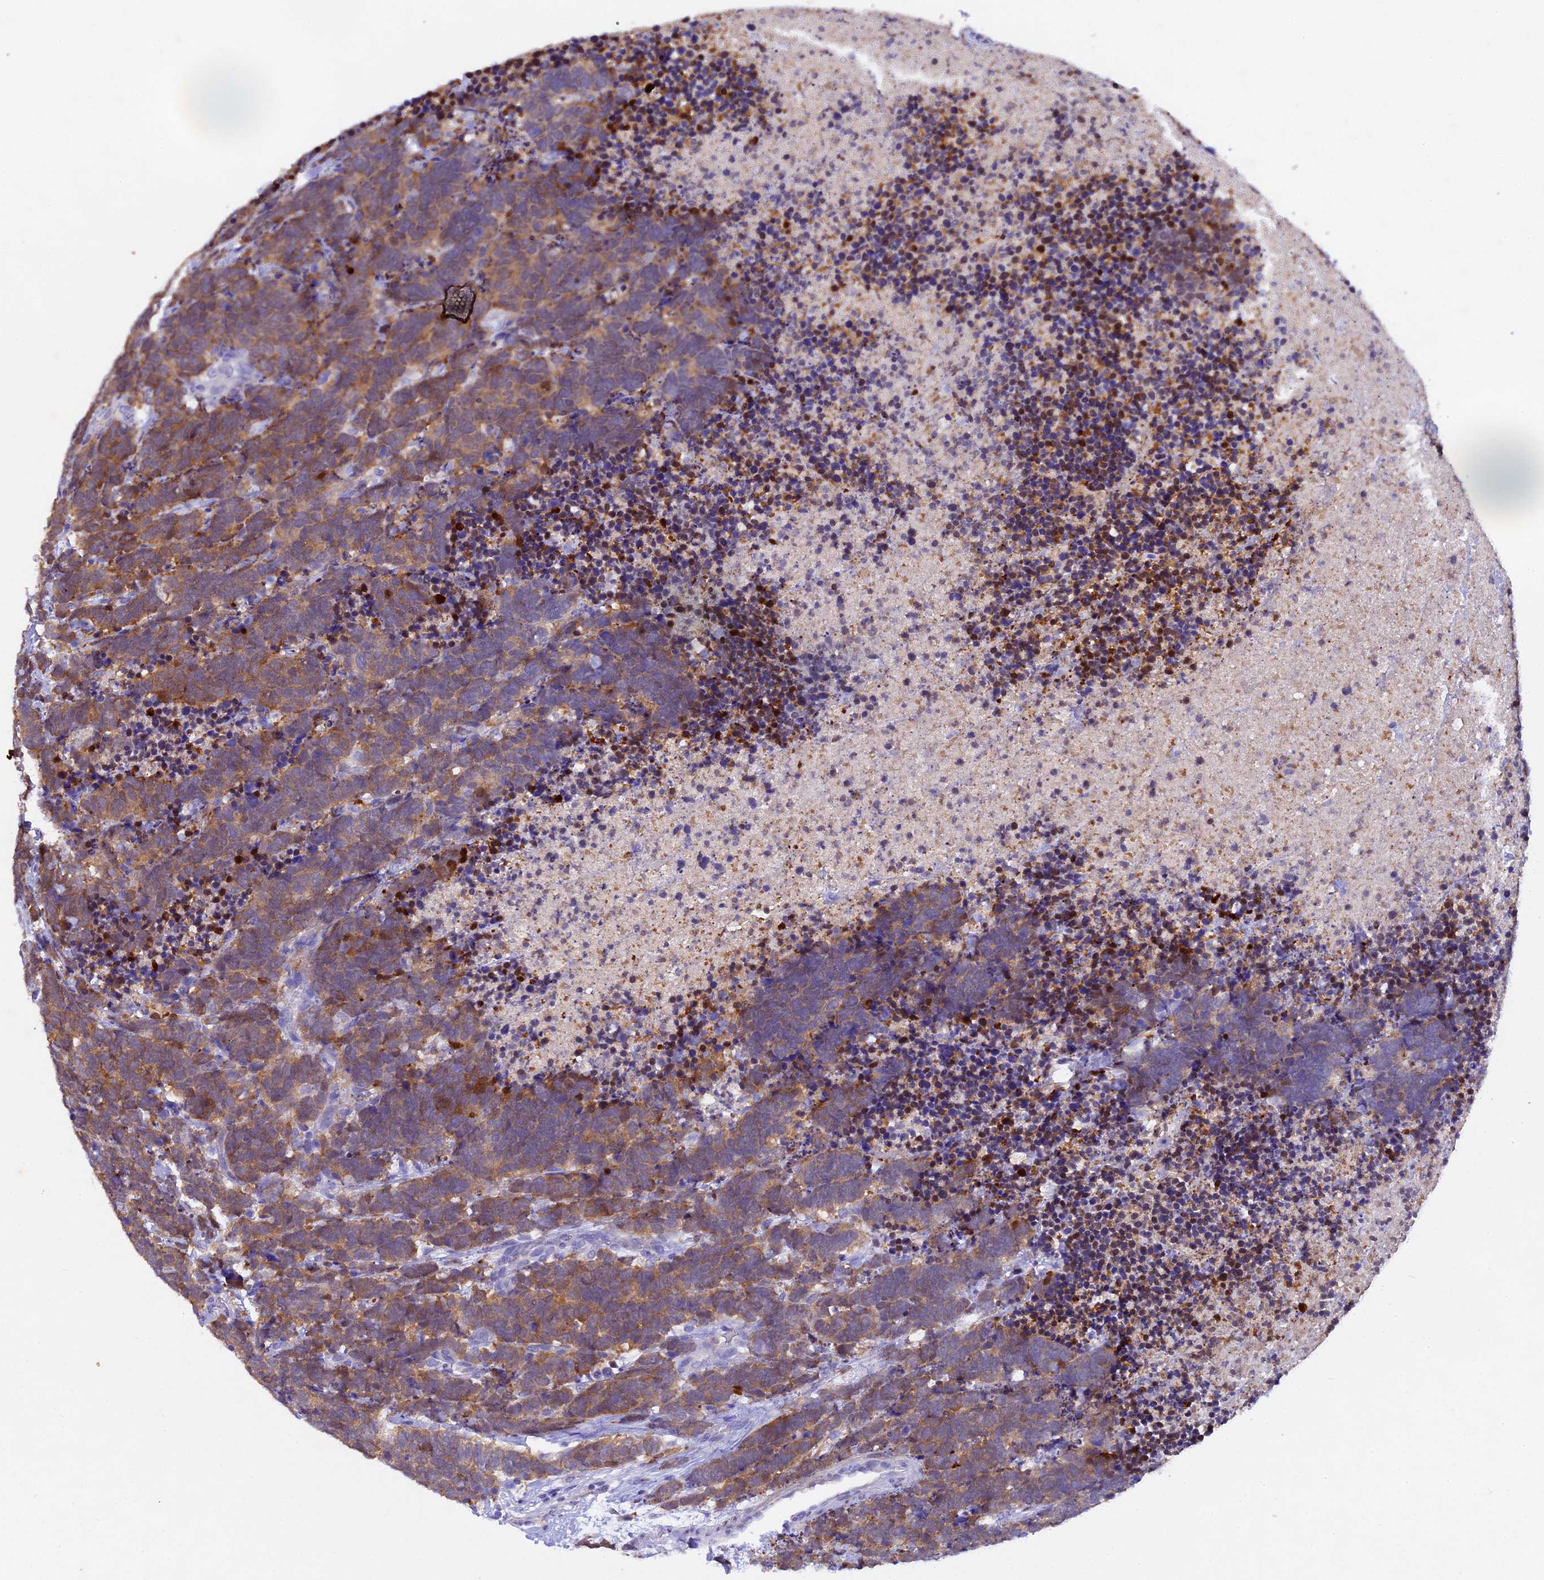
{"staining": {"intensity": "moderate", "quantity": ">75%", "location": "cytoplasmic/membranous"}, "tissue": "carcinoid", "cell_type": "Tumor cells", "image_type": "cancer", "snomed": [{"axis": "morphology", "description": "Carcinoma, NOS"}, {"axis": "morphology", "description": "Carcinoid, malignant, NOS"}, {"axis": "topography", "description": "Urinary bladder"}], "caption": "Protein staining displays moderate cytoplasmic/membranous staining in approximately >75% of tumor cells in carcinoid.", "gene": "TGDS", "patient": {"sex": "male", "age": 57}}